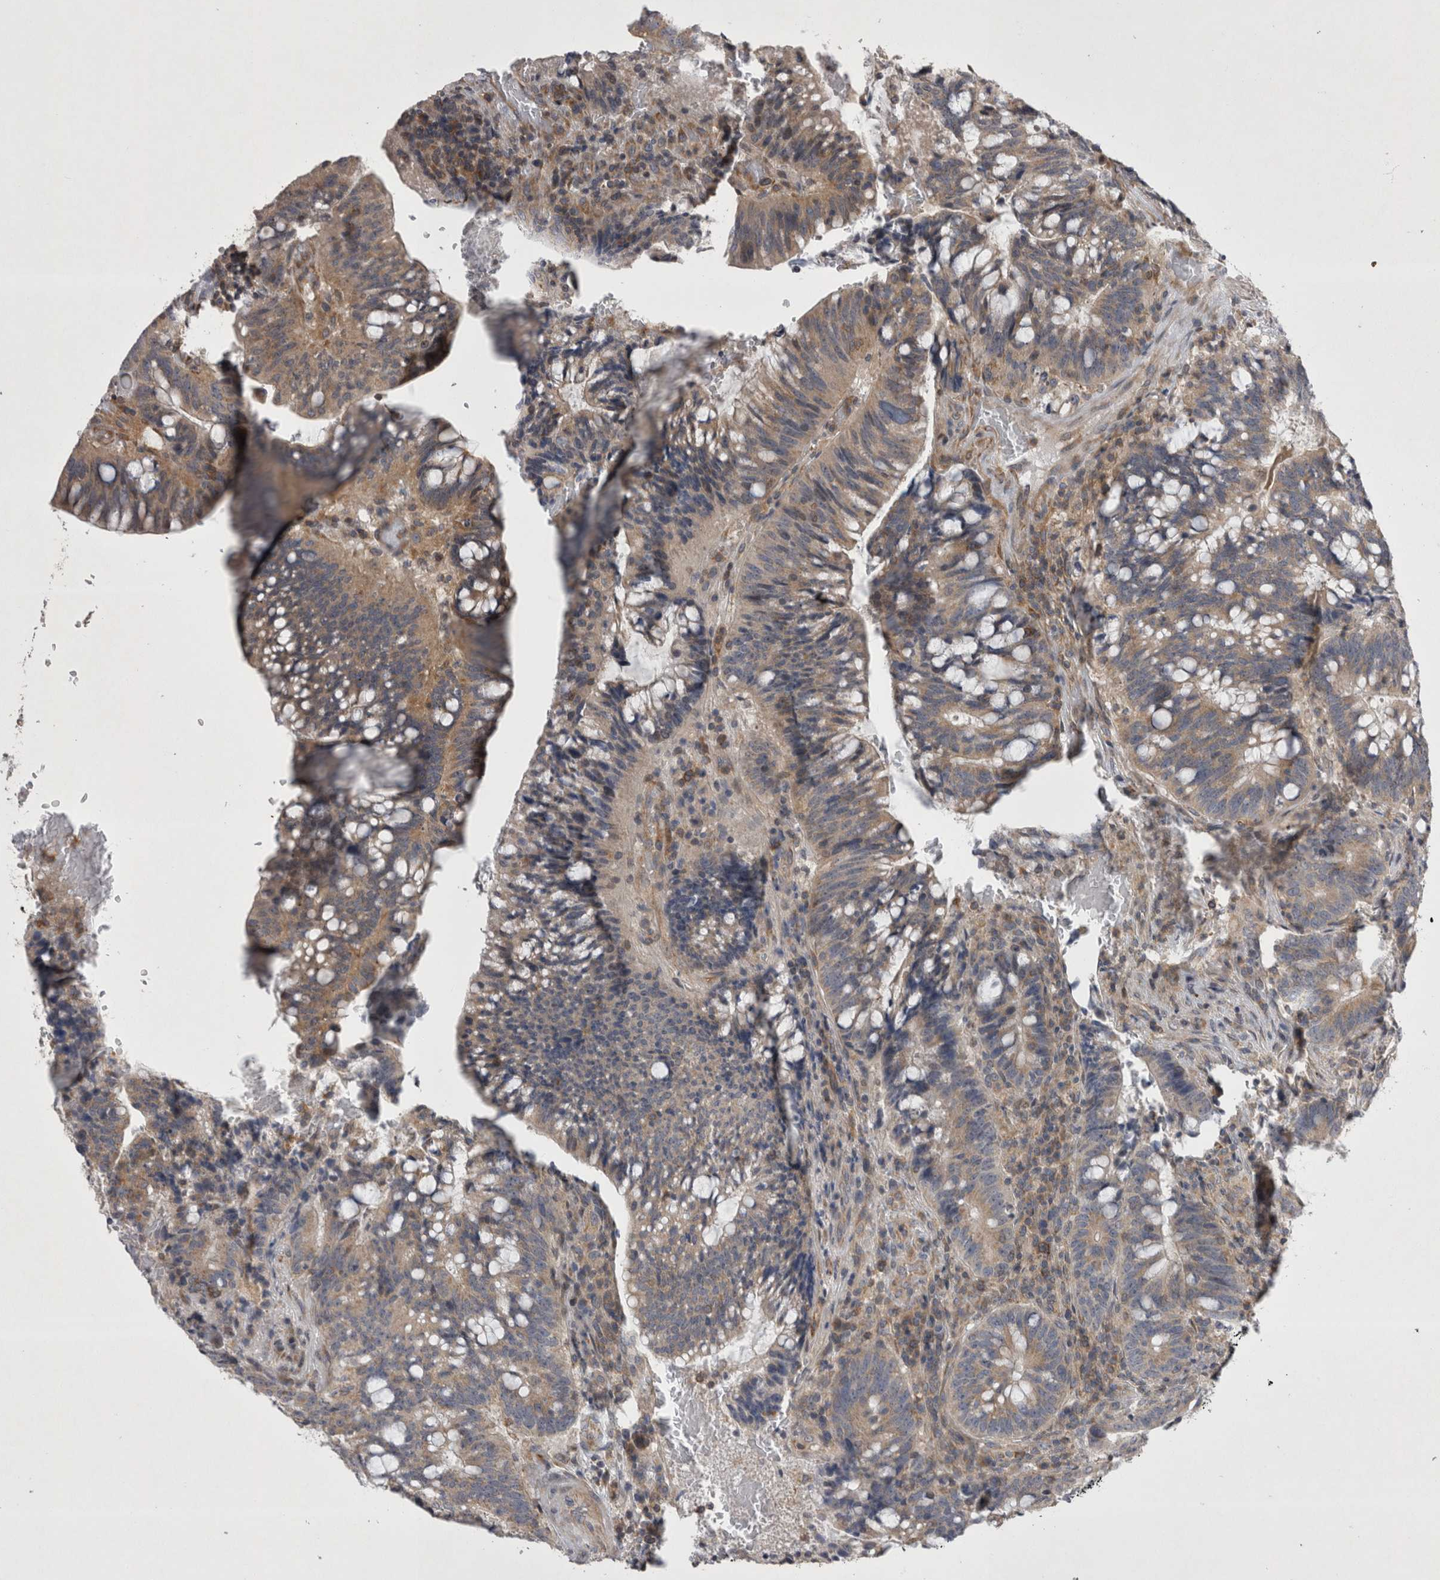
{"staining": {"intensity": "weak", "quantity": ">75%", "location": "cytoplasmic/membranous"}, "tissue": "colorectal cancer", "cell_type": "Tumor cells", "image_type": "cancer", "snomed": [{"axis": "morphology", "description": "Adenocarcinoma, NOS"}, {"axis": "topography", "description": "Colon"}], "caption": "Brown immunohistochemical staining in human colorectal cancer (adenocarcinoma) shows weak cytoplasmic/membranous expression in about >75% of tumor cells.", "gene": "TSPOAP1", "patient": {"sex": "female", "age": 66}}